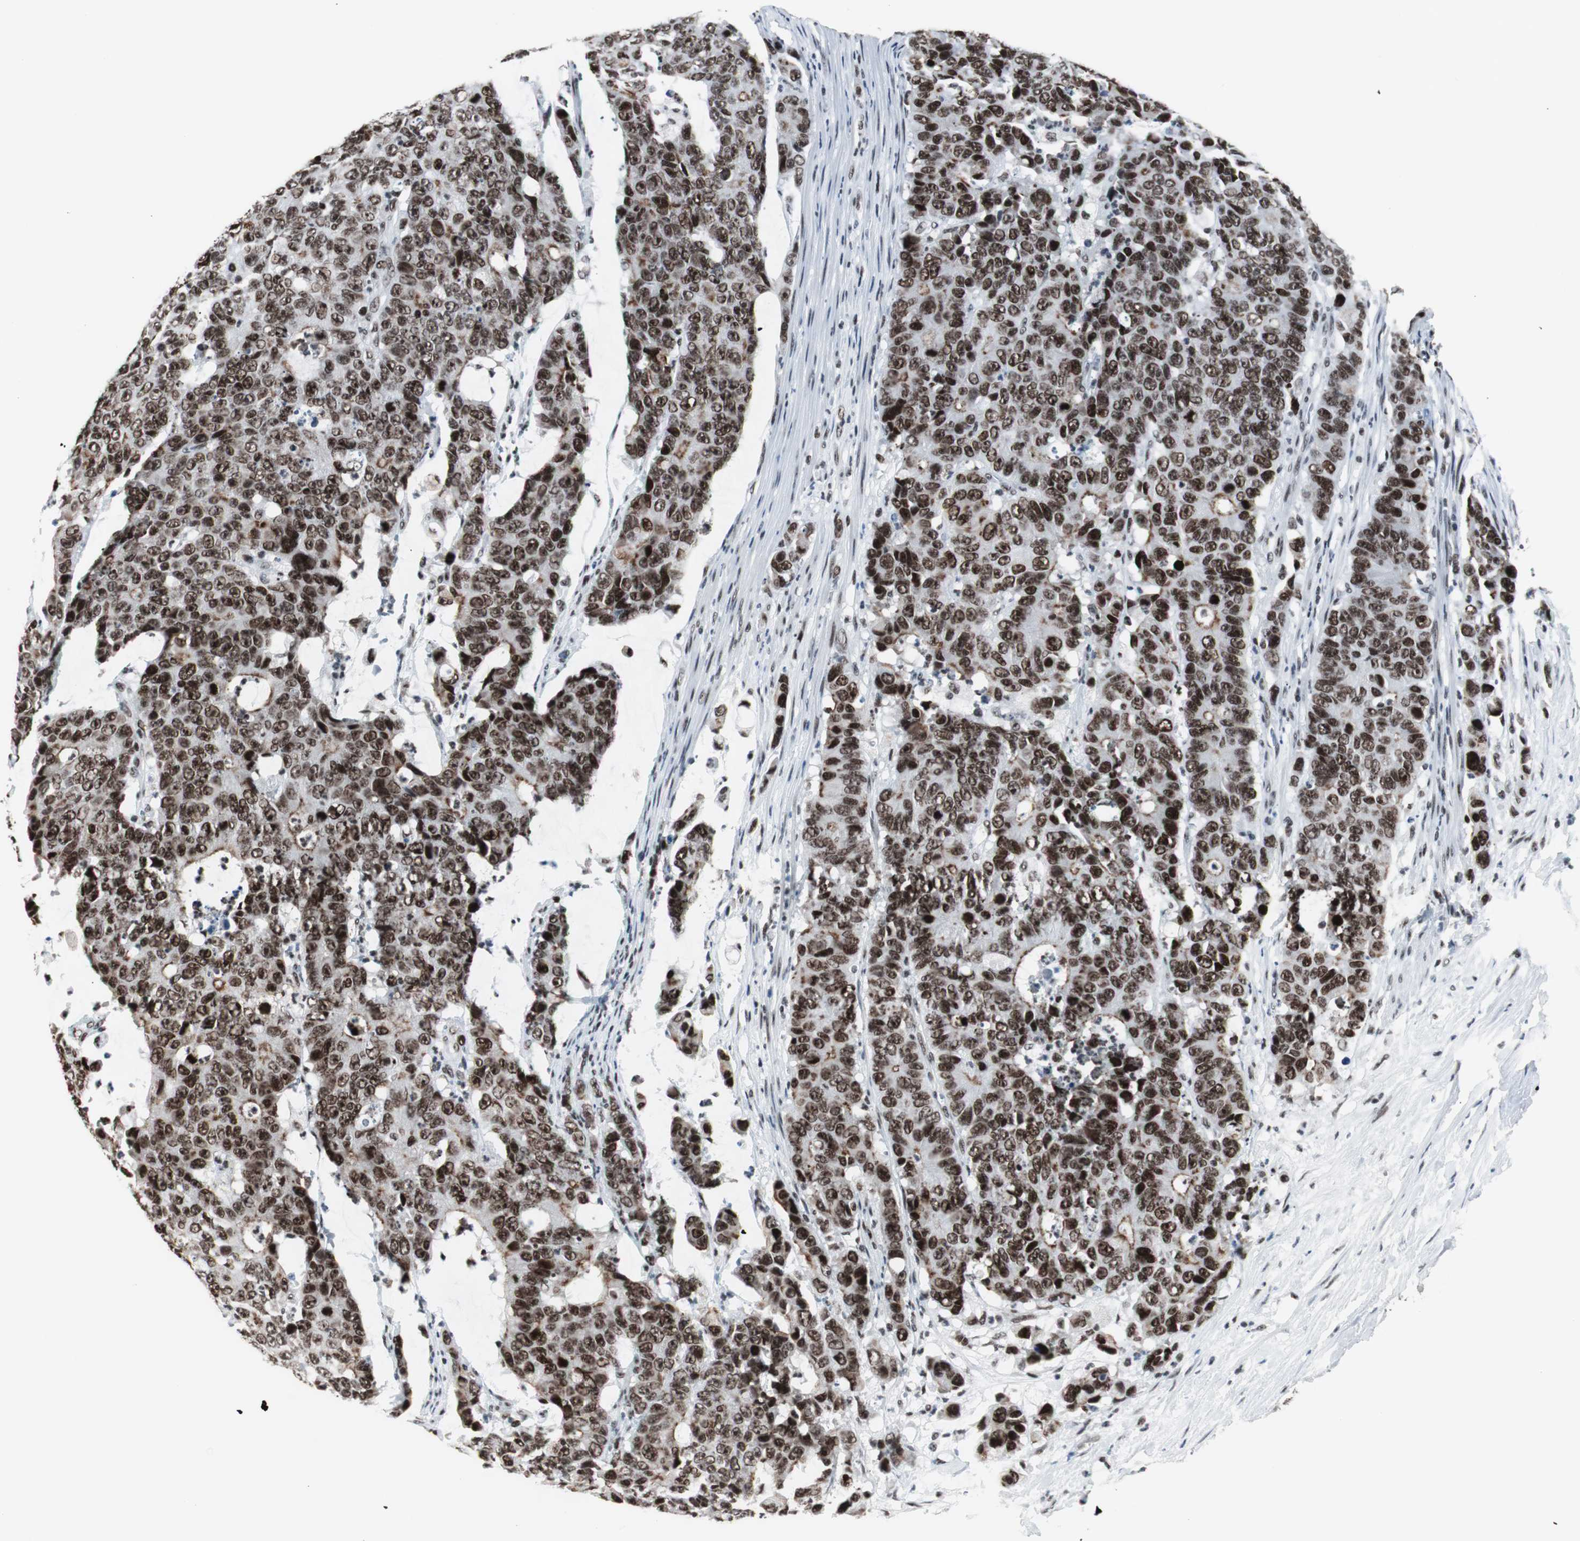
{"staining": {"intensity": "strong", "quantity": ">75%", "location": "nuclear"}, "tissue": "colorectal cancer", "cell_type": "Tumor cells", "image_type": "cancer", "snomed": [{"axis": "morphology", "description": "Adenocarcinoma, NOS"}, {"axis": "topography", "description": "Colon"}], "caption": "Colorectal adenocarcinoma tissue reveals strong nuclear staining in about >75% of tumor cells", "gene": "XRCC1", "patient": {"sex": "female", "age": 86}}